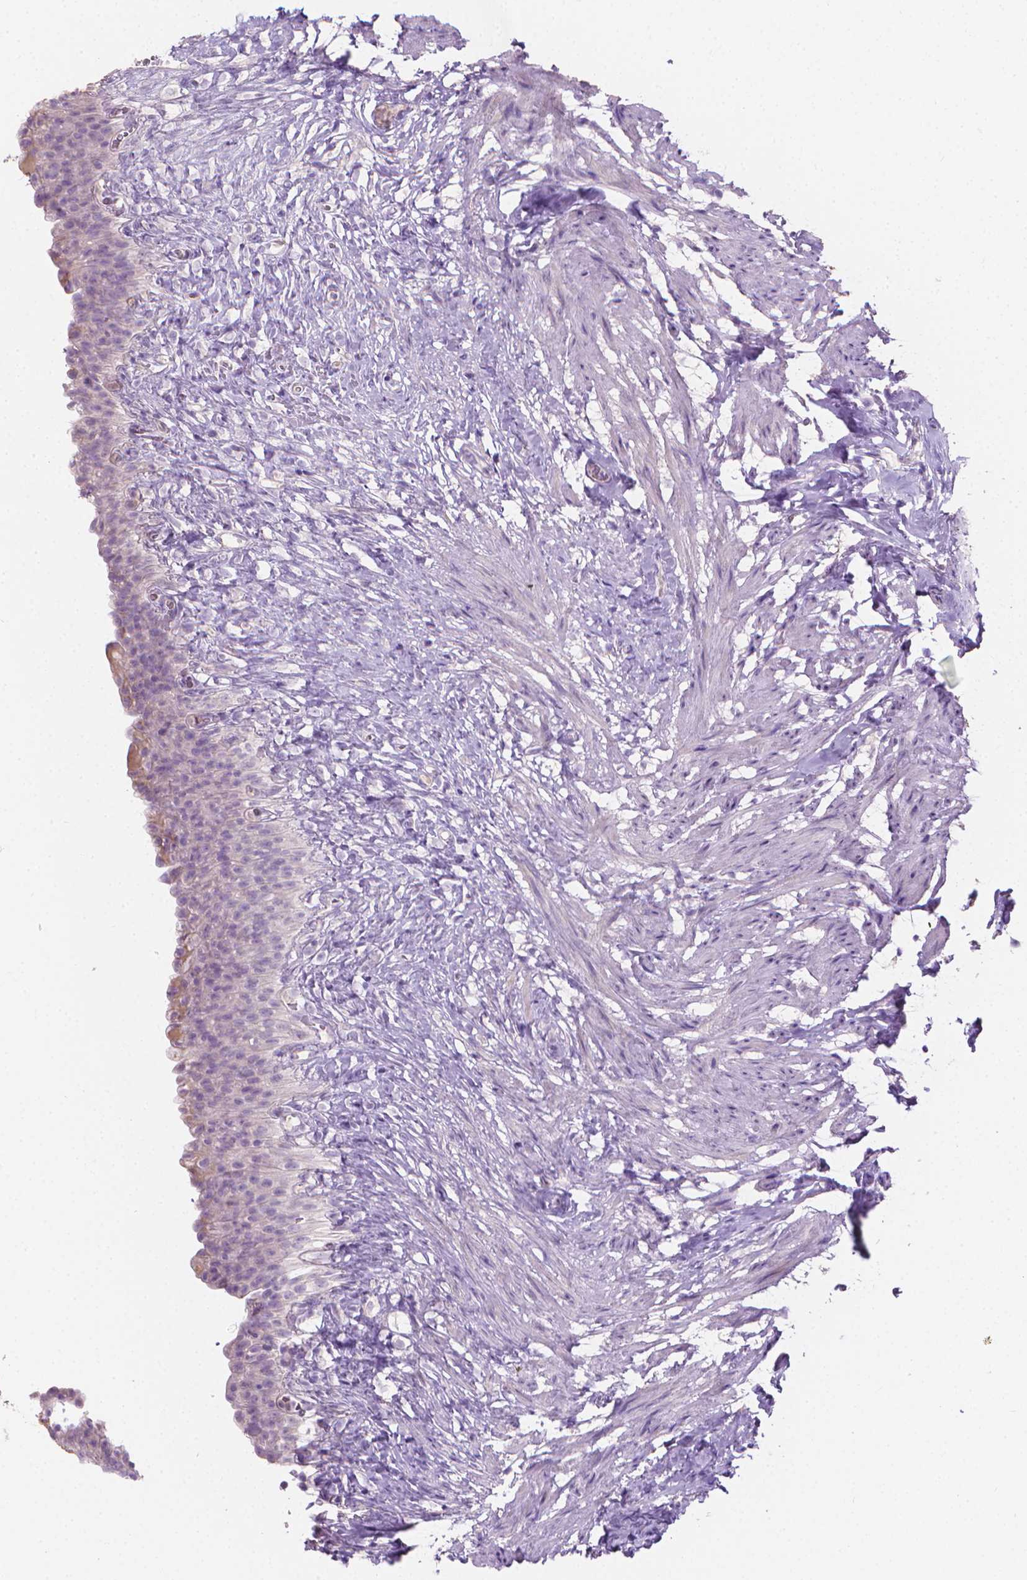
{"staining": {"intensity": "negative", "quantity": "none", "location": "none"}, "tissue": "urinary bladder", "cell_type": "Urothelial cells", "image_type": "normal", "snomed": [{"axis": "morphology", "description": "Normal tissue, NOS"}, {"axis": "topography", "description": "Urinary bladder"}, {"axis": "topography", "description": "Prostate"}], "caption": "Immunohistochemistry of unremarkable urinary bladder shows no positivity in urothelial cells.", "gene": "CABCOCO1", "patient": {"sex": "male", "age": 76}}